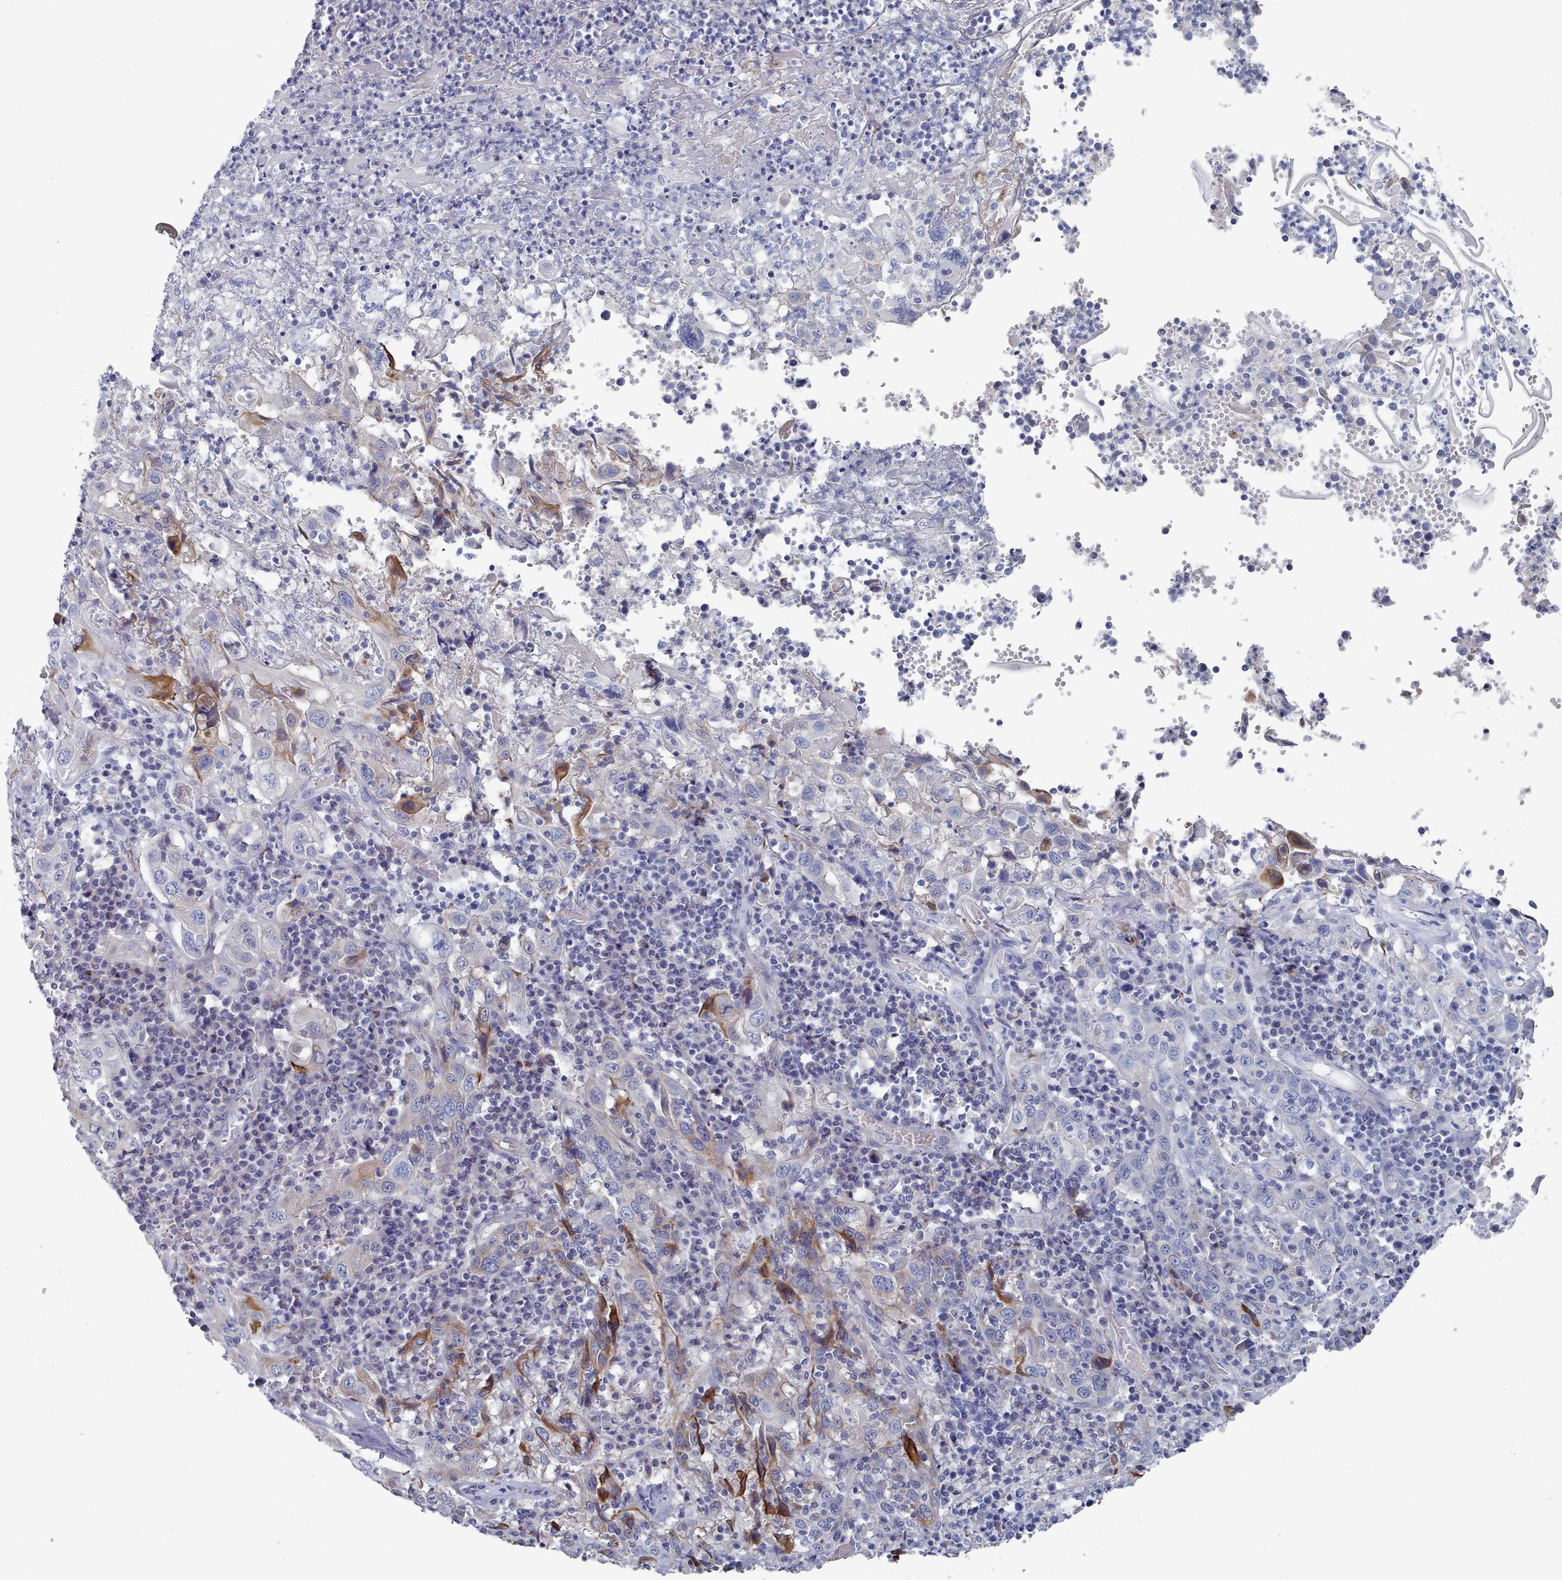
{"staining": {"intensity": "strong", "quantity": "<25%", "location": "cytoplasmic/membranous"}, "tissue": "cervical cancer", "cell_type": "Tumor cells", "image_type": "cancer", "snomed": [{"axis": "morphology", "description": "Squamous cell carcinoma, NOS"}, {"axis": "topography", "description": "Cervix"}], "caption": "Cervical cancer (squamous cell carcinoma) stained with IHC reveals strong cytoplasmic/membranous staining in approximately <25% of tumor cells.", "gene": "PDE4C", "patient": {"sex": "female", "age": 46}}